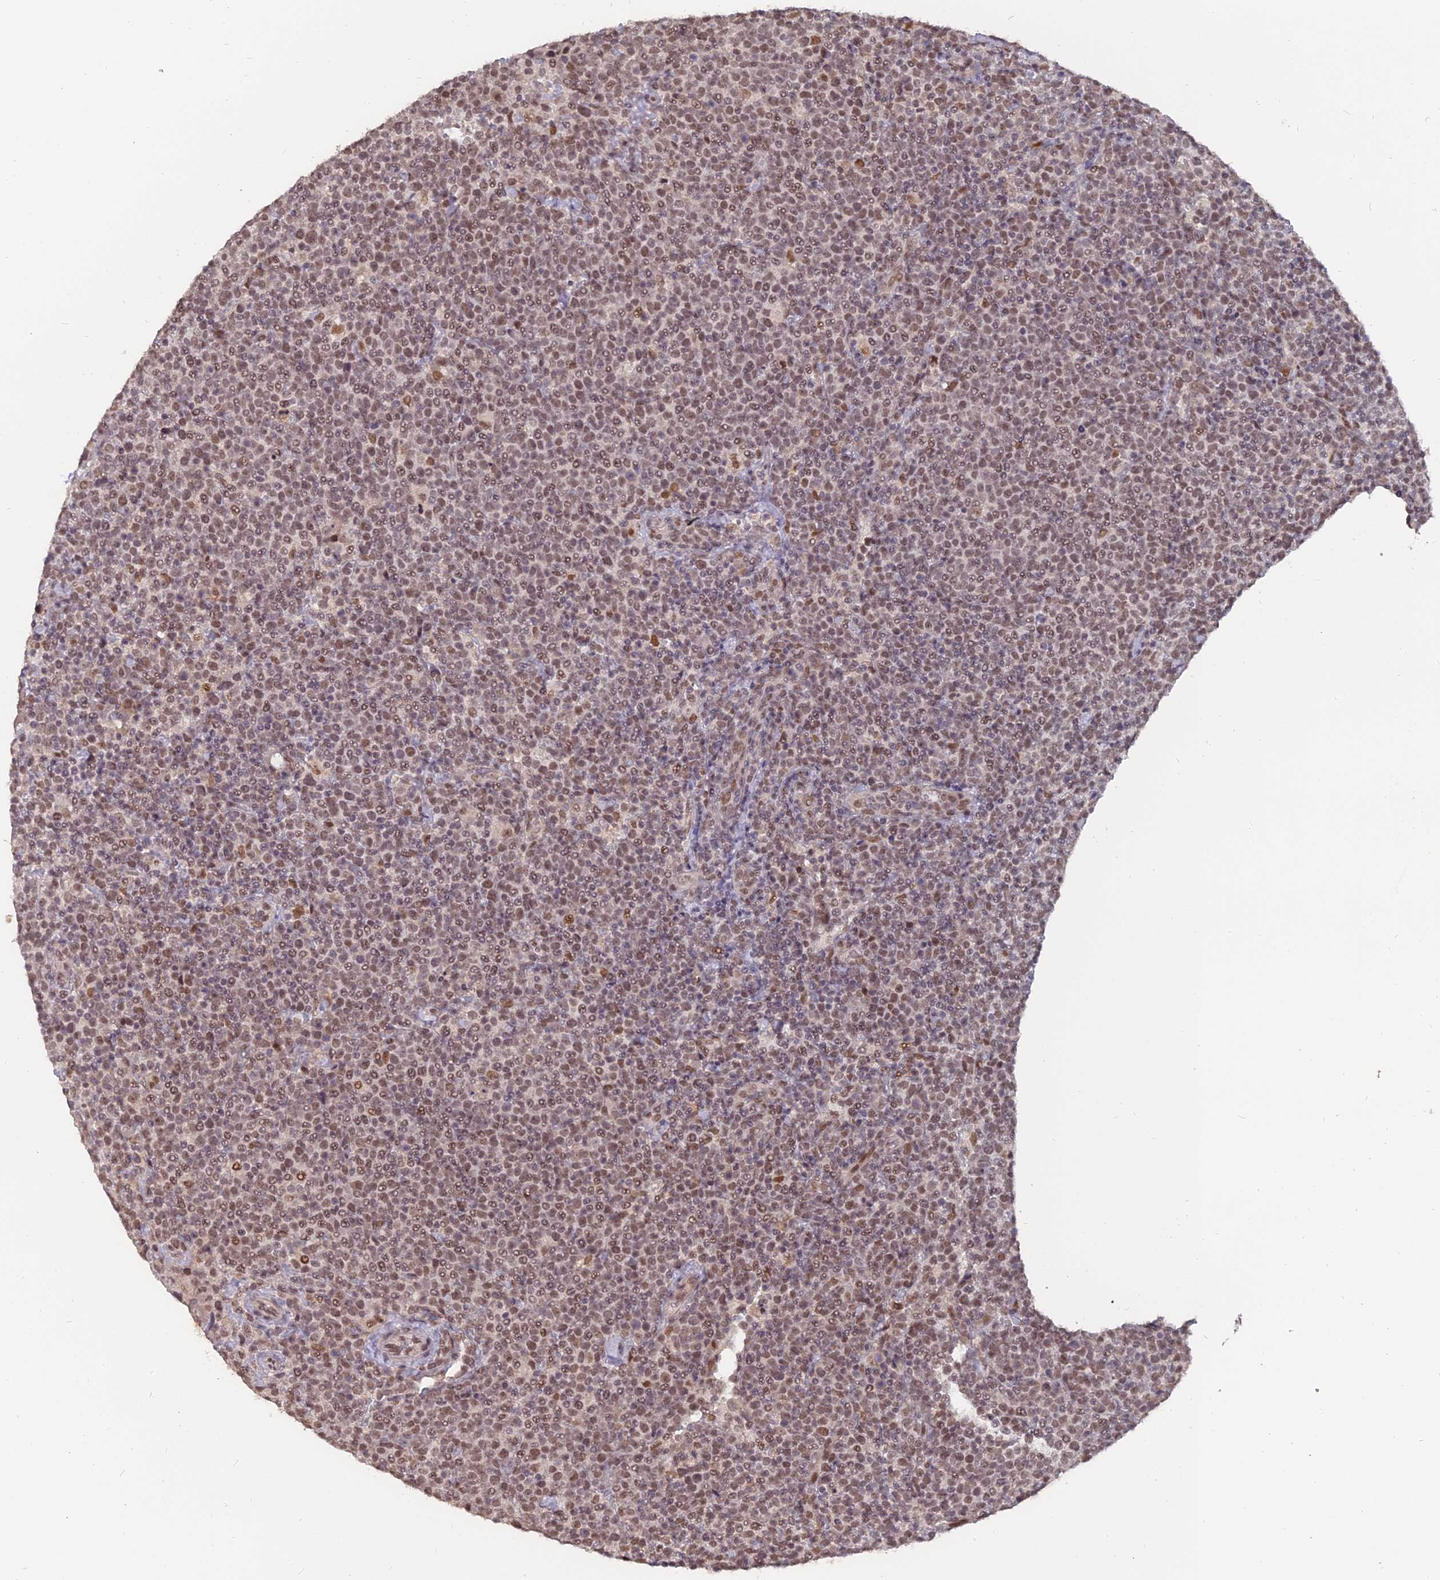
{"staining": {"intensity": "moderate", "quantity": ">75%", "location": "nuclear"}, "tissue": "lymphoma", "cell_type": "Tumor cells", "image_type": "cancer", "snomed": [{"axis": "morphology", "description": "Malignant lymphoma, non-Hodgkin's type, High grade"}, {"axis": "topography", "description": "Lymph node"}], "caption": "Moderate nuclear staining for a protein is present in approximately >75% of tumor cells of high-grade malignant lymphoma, non-Hodgkin's type using immunohistochemistry.", "gene": "NR1H3", "patient": {"sex": "male", "age": 61}}